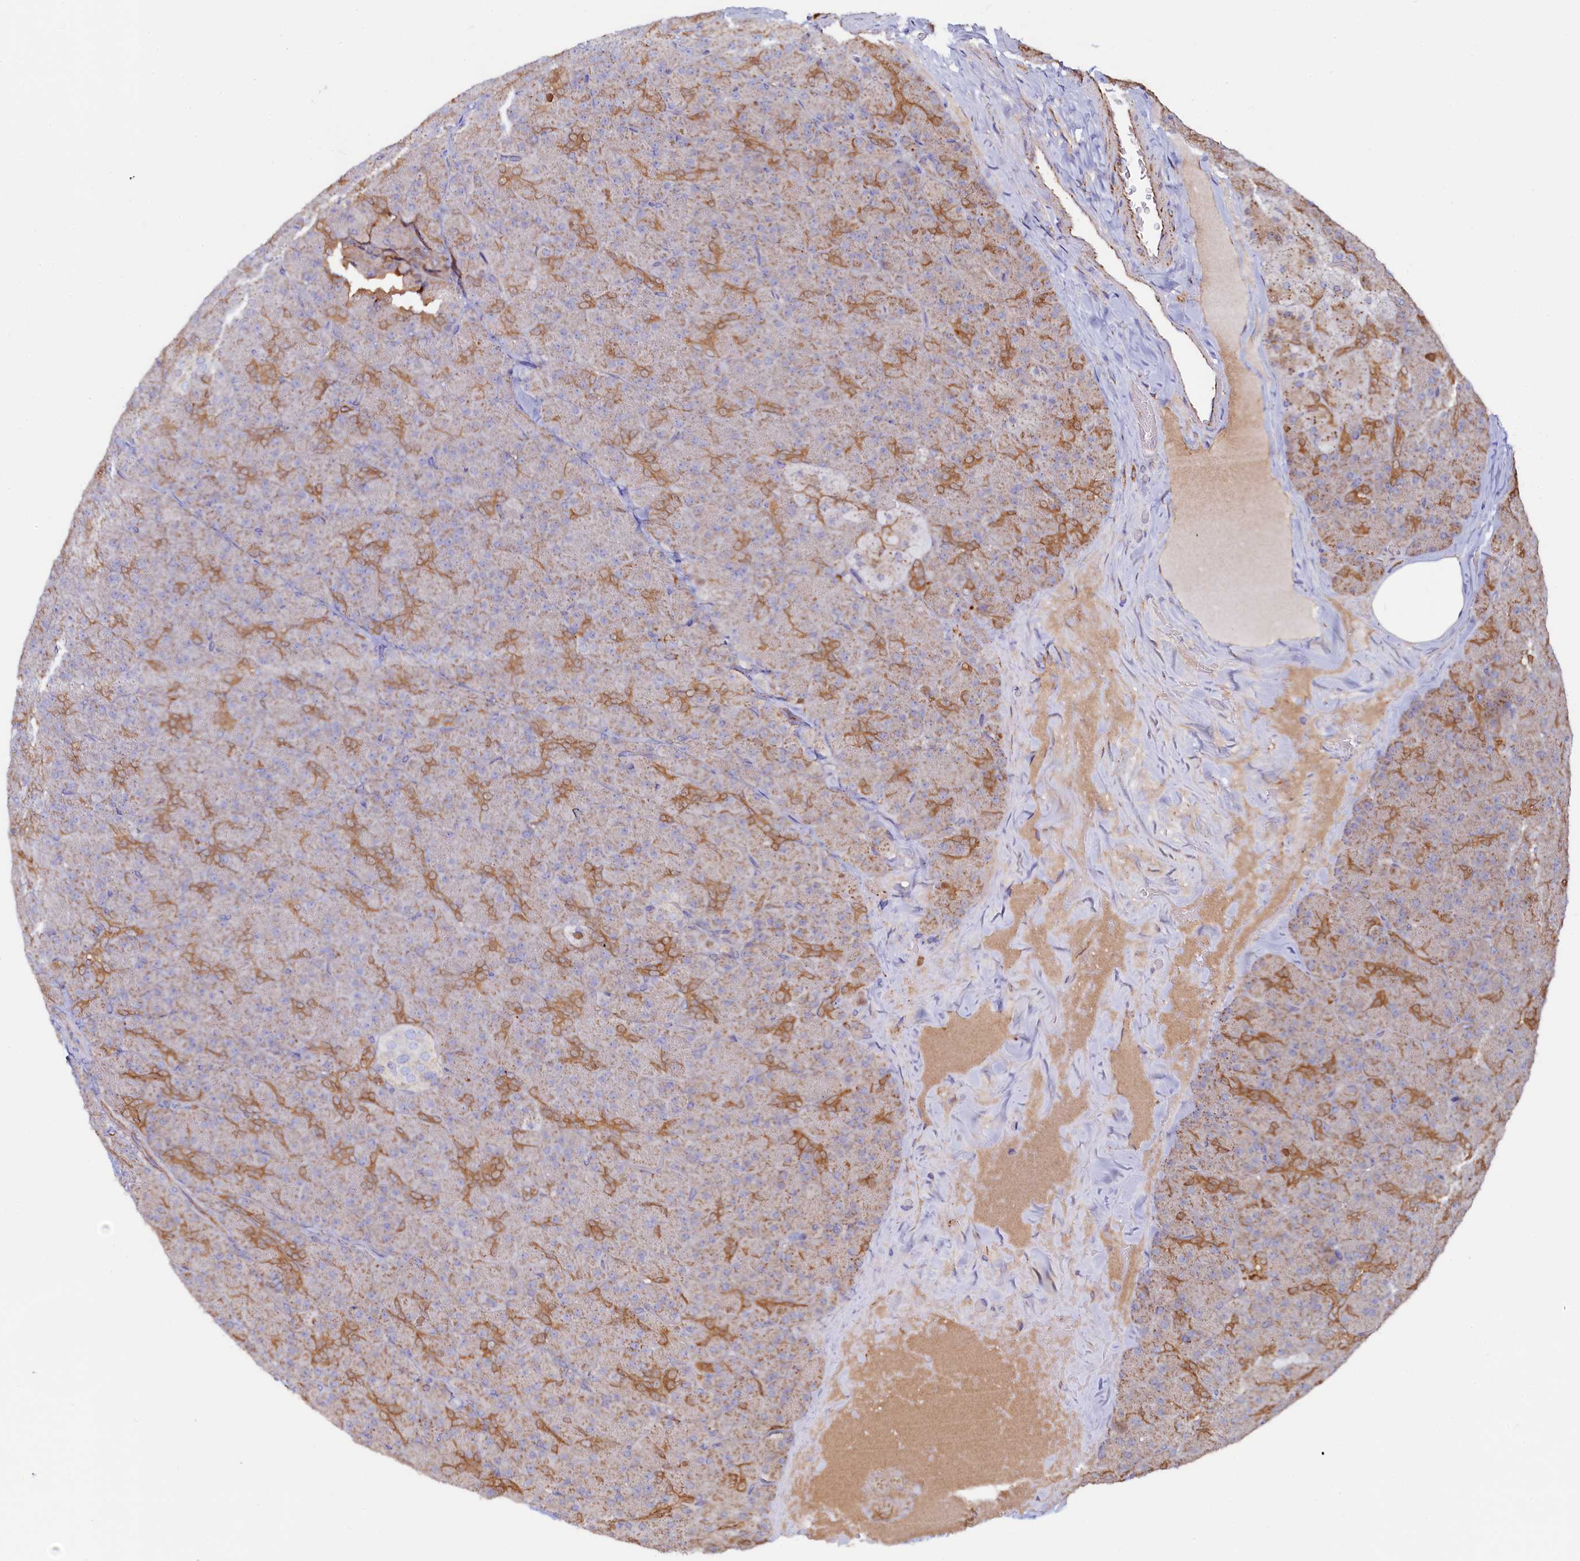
{"staining": {"intensity": "moderate", "quantity": "25%-75%", "location": "cytoplasmic/membranous"}, "tissue": "pancreas", "cell_type": "Exocrine glandular cells", "image_type": "normal", "snomed": [{"axis": "morphology", "description": "Normal tissue, NOS"}, {"axis": "topography", "description": "Pancreas"}], "caption": "Immunohistochemistry (DAB) staining of unremarkable pancreas reveals moderate cytoplasmic/membranous protein staining in about 25%-75% of exocrine glandular cells.", "gene": "ASTE1", "patient": {"sex": "male", "age": 36}}